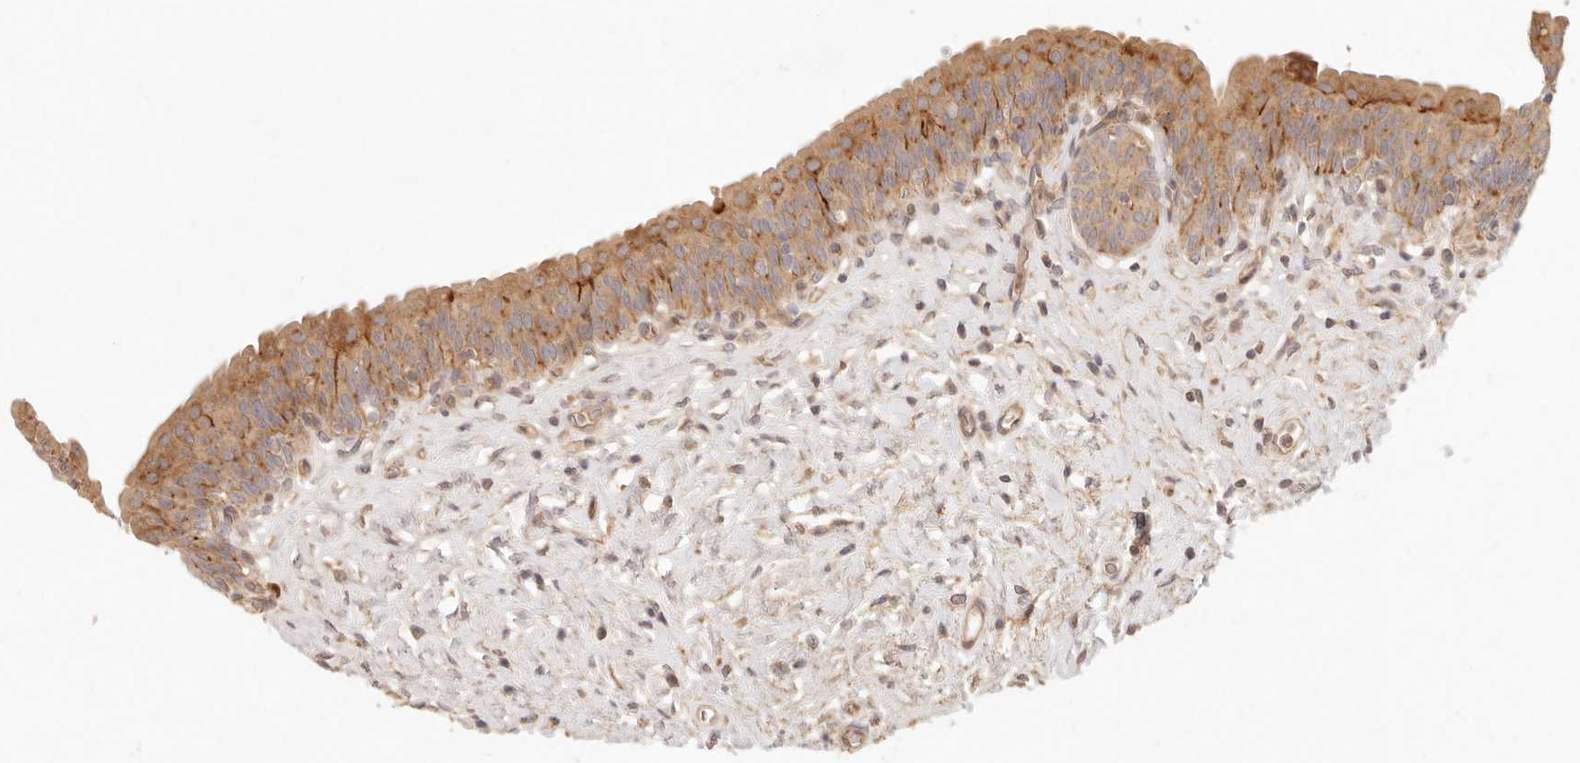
{"staining": {"intensity": "moderate", "quantity": ">75%", "location": "cytoplasmic/membranous"}, "tissue": "urinary bladder", "cell_type": "Urothelial cells", "image_type": "normal", "snomed": [{"axis": "morphology", "description": "Normal tissue, NOS"}, {"axis": "topography", "description": "Urinary bladder"}], "caption": "Protein analysis of normal urinary bladder displays moderate cytoplasmic/membranous expression in approximately >75% of urothelial cells. (Stains: DAB in brown, nuclei in blue, Microscopy: brightfield microscopy at high magnification).", "gene": "PPP1R3B", "patient": {"sex": "male", "age": 83}}